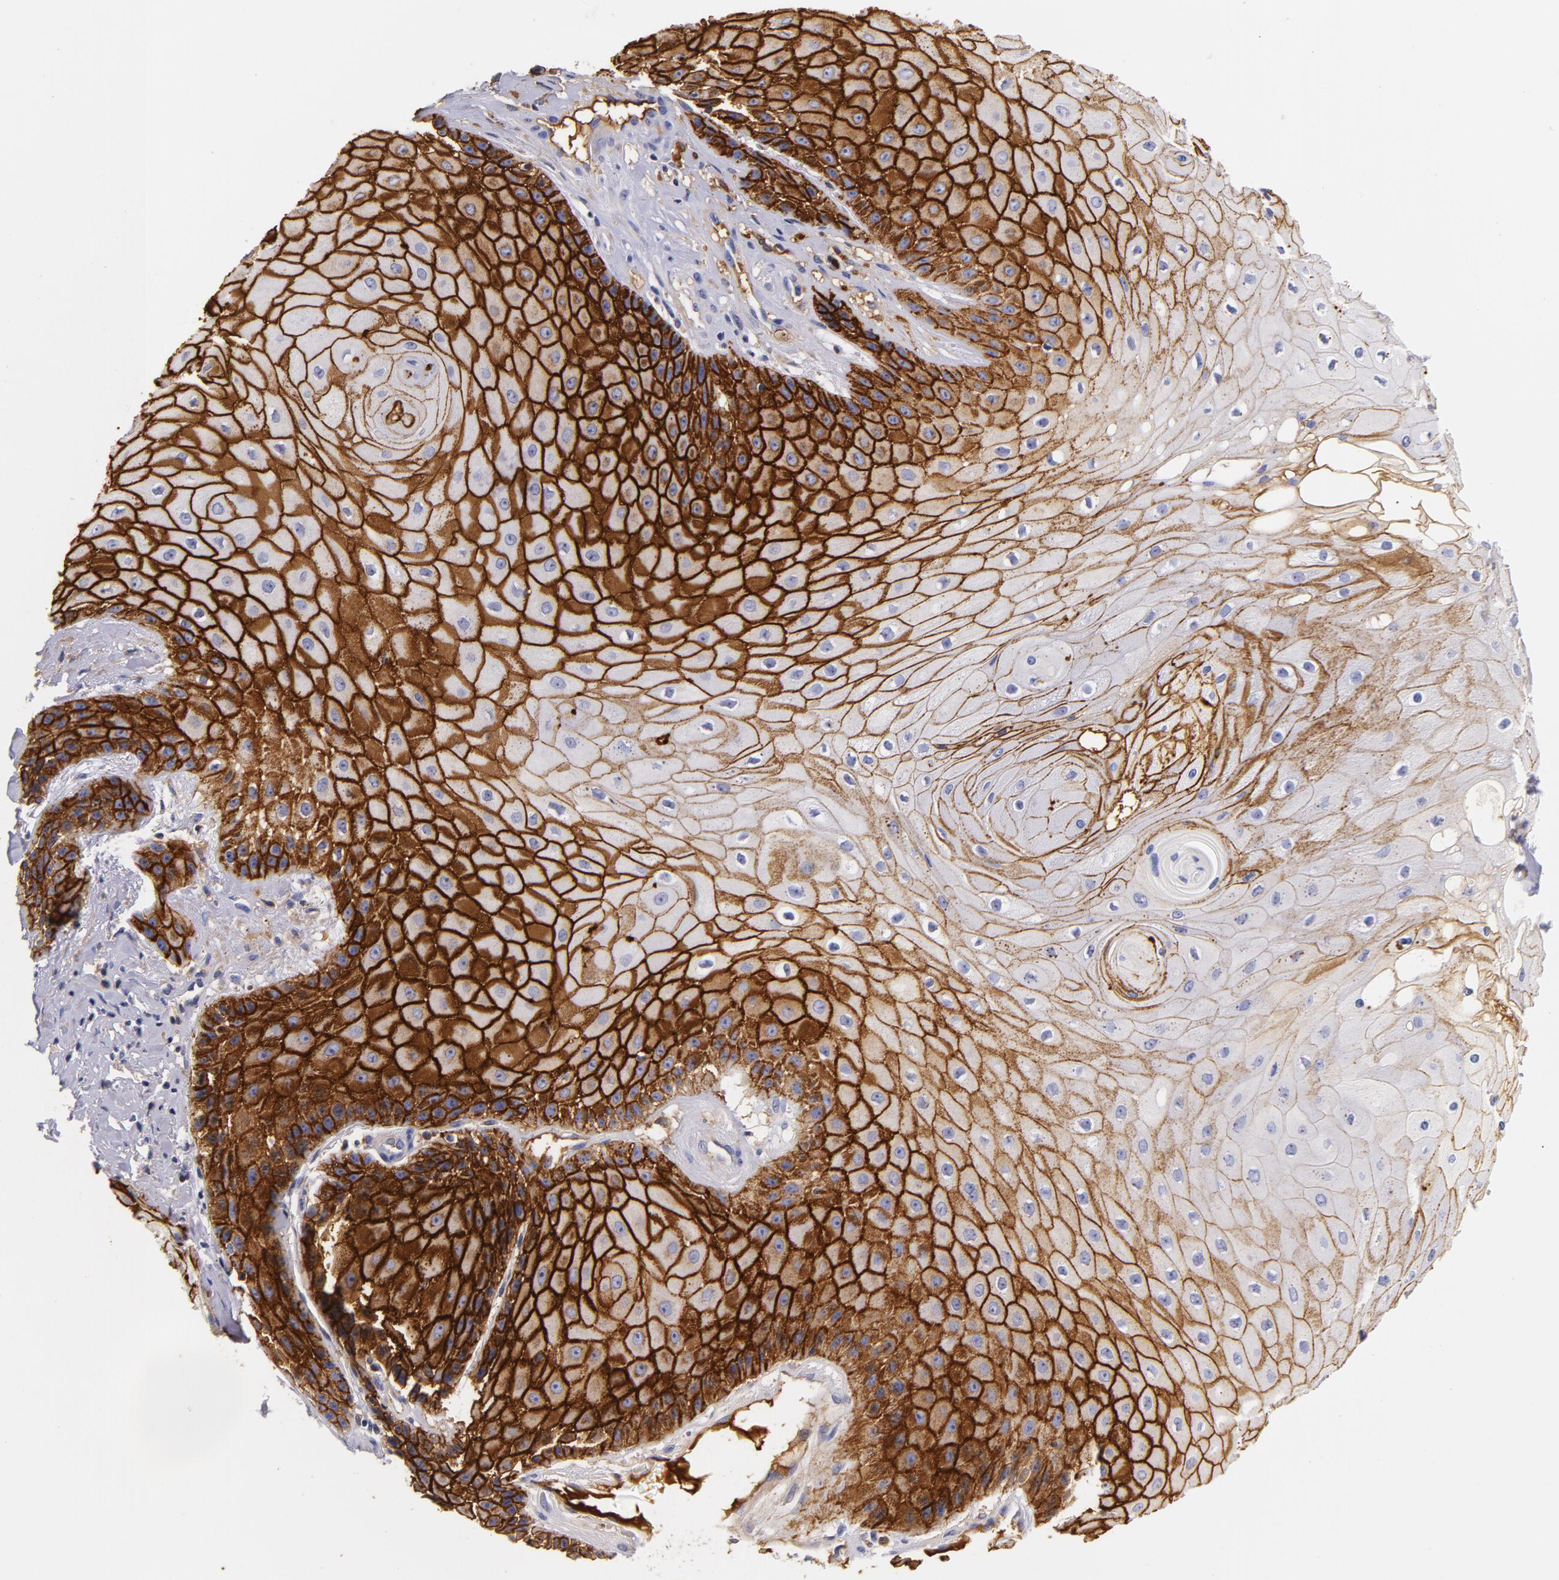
{"staining": {"intensity": "strong", "quantity": ">75%", "location": "cytoplasmic/membranous"}, "tissue": "skin cancer", "cell_type": "Tumor cells", "image_type": "cancer", "snomed": [{"axis": "morphology", "description": "Squamous cell carcinoma, NOS"}, {"axis": "topography", "description": "Skin"}], "caption": "Strong cytoplasmic/membranous positivity is present in approximately >75% of tumor cells in skin cancer. (Brightfield microscopy of DAB IHC at high magnification).", "gene": "CD44", "patient": {"sex": "male", "age": 57}}